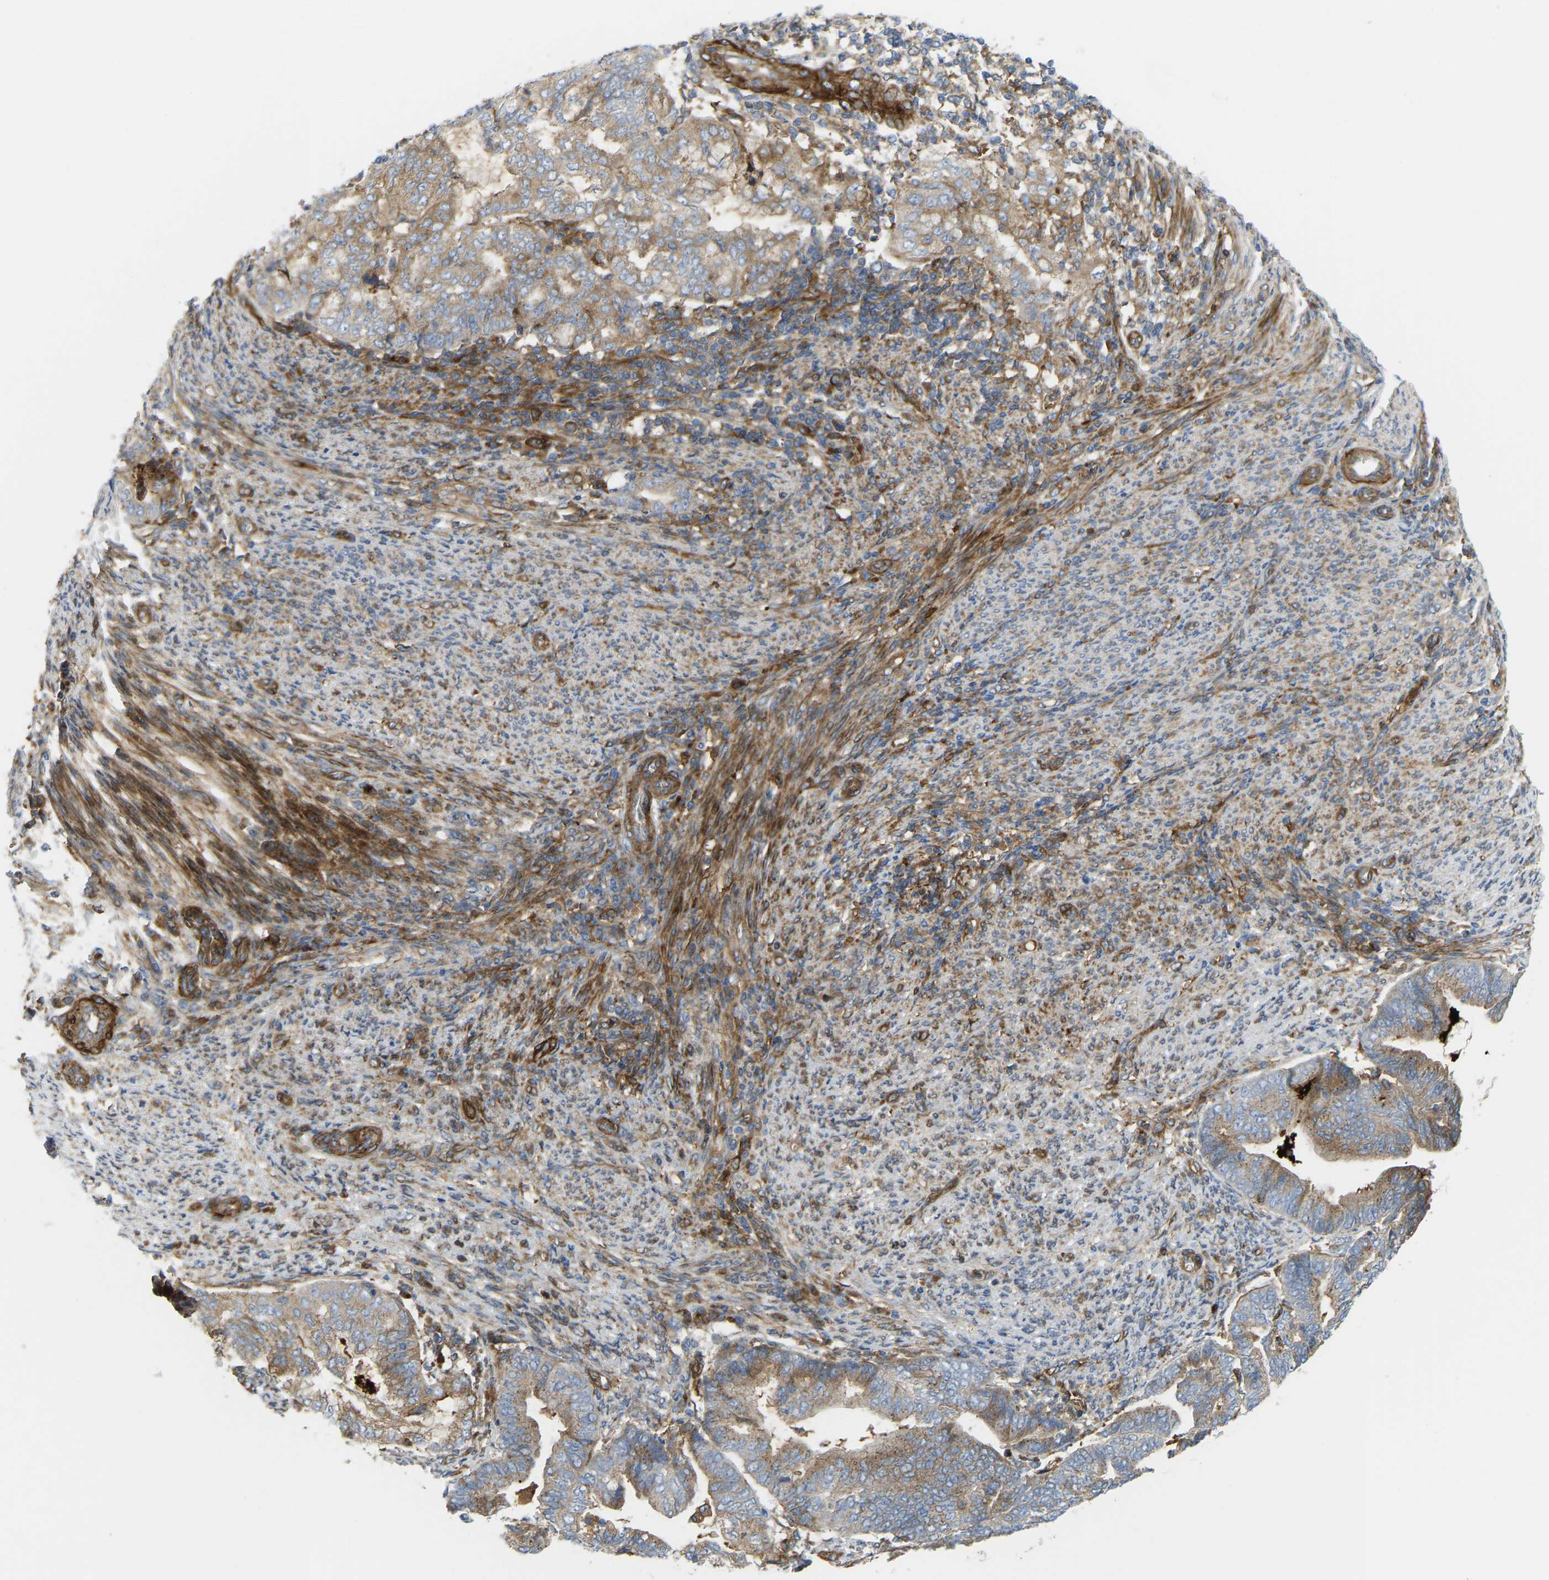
{"staining": {"intensity": "moderate", "quantity": "25%-75%", "location": "cytoplasmic/membranous"}, "tissue": "endometrial cancer", "cell_type": "Tumor cells", "image_type": "cancer", "snomed": [{"axis": "morphology", "description": "Adenocarcinoma, NOS"}, {"axis": "topography", "description": "Endometrium"}], "caption": "Protein staining of endometrial cancer (adenocarcinoma) tissue shows moderate cytoplasmic/membranous expression in about 25%-75% of tumor cells. Nuclei are stained in blue.", "gene": "PICALM", "patient": {"sex": "female", "age": 79}}